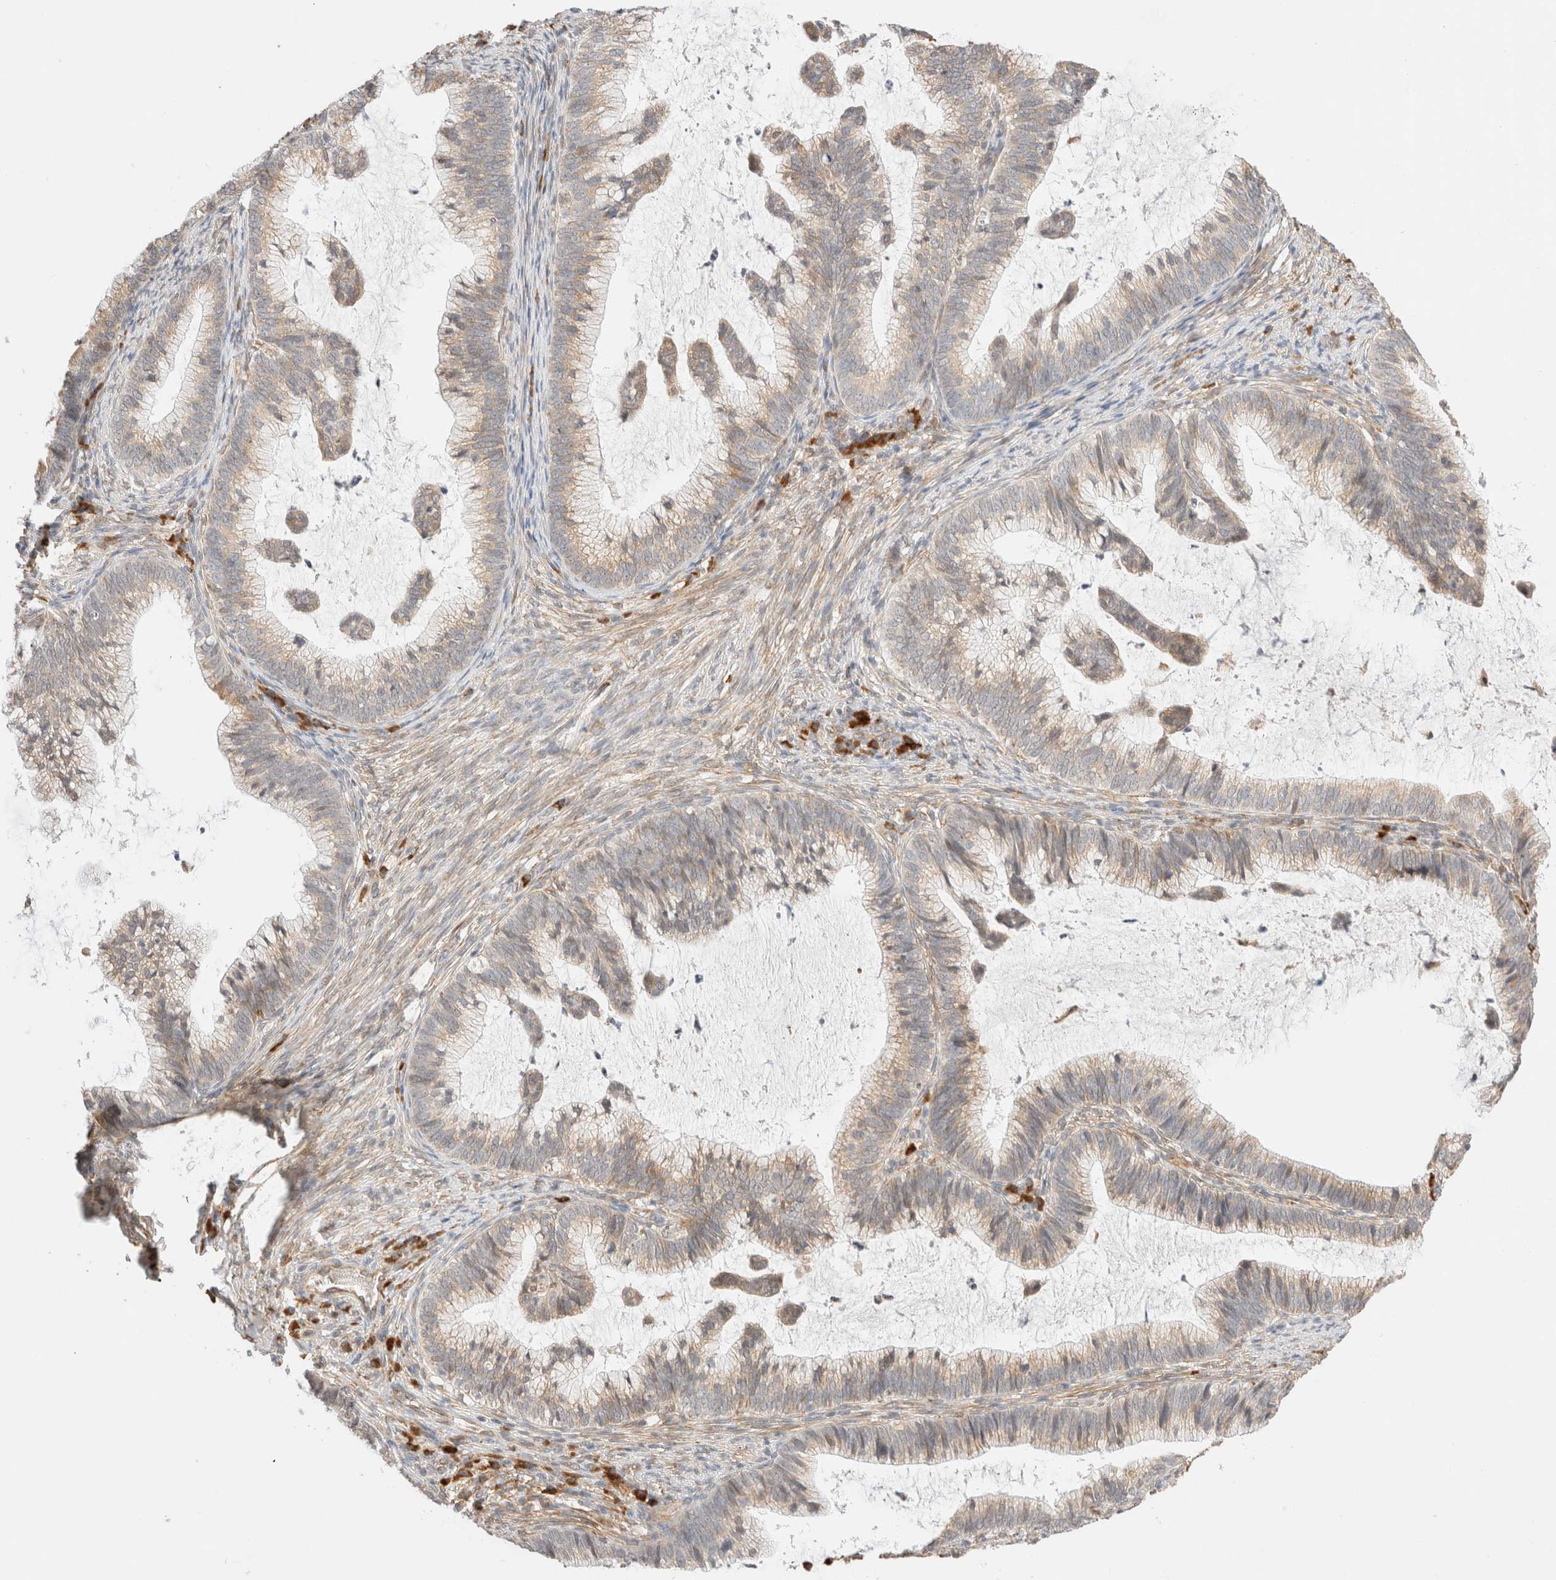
{"staining": {"intensity": "weak", "quantity": "25%-75%", "location": "cytoplasmic/membranous"}, "tissue": "cervical cancer", "cell_type": "Tumor cells", "image_type": "cancer", "snomed": [{"axis": "morphology", "description": "Adenocarcinoma, NOS"}, {"axis": "topography", "description": "Cervix"}], "caption": "An IHC image of tumor tissue is shown. Protein staining in brown highlights weak cytoplasmic/membranous positivity in adenocarcinoma (cervical) within tumor cells. The protein of interest is stained brown, and the nuclei are stained in blue (DAB IHC with brightfield microscopy, high magnification).", "gene": "SYVN1", "patient": {"sex": "female", "age": 36}}